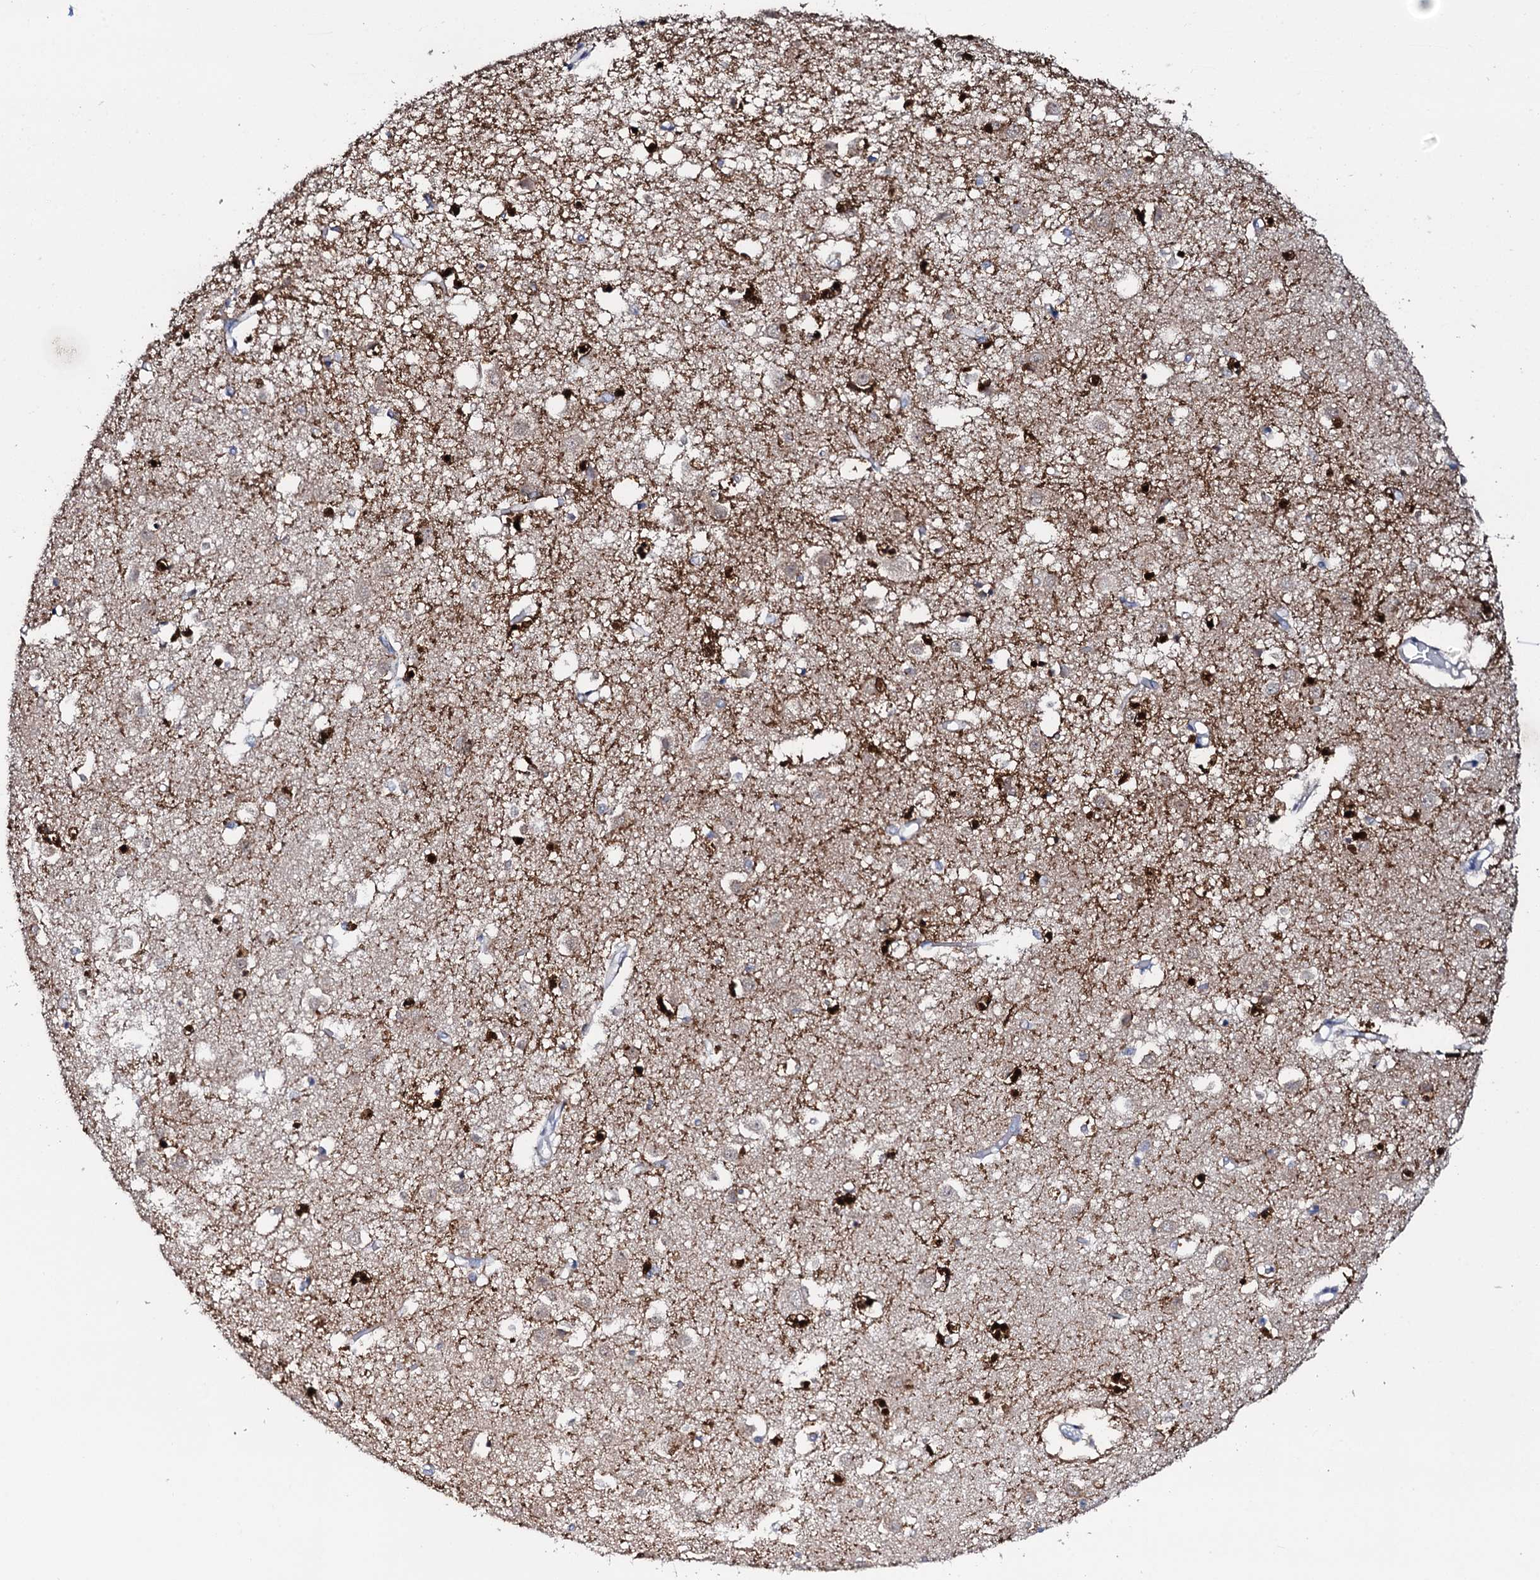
{"staining": {"intensity": "strong", "quantity": "25%-75%", "location": "cytoplasmic/membranous,nuclear"}, "tissue": "caudate", "cell_type": "Glial cells", "image_type": "normal", "snomed": [{"axis": "morphology", "description": "Normal tissue, NOS"}, {"axis": "topography", "description": "Lateral ventricle wall"}], "caption": "Protein expression analysis of benign human caudate reveals strong cytoplasmic/membranous,nuclear positivity in approximately 25%-75% of glial cells.", "gene": "AMER2", "patient": {"sex": "male", "age": 70}}